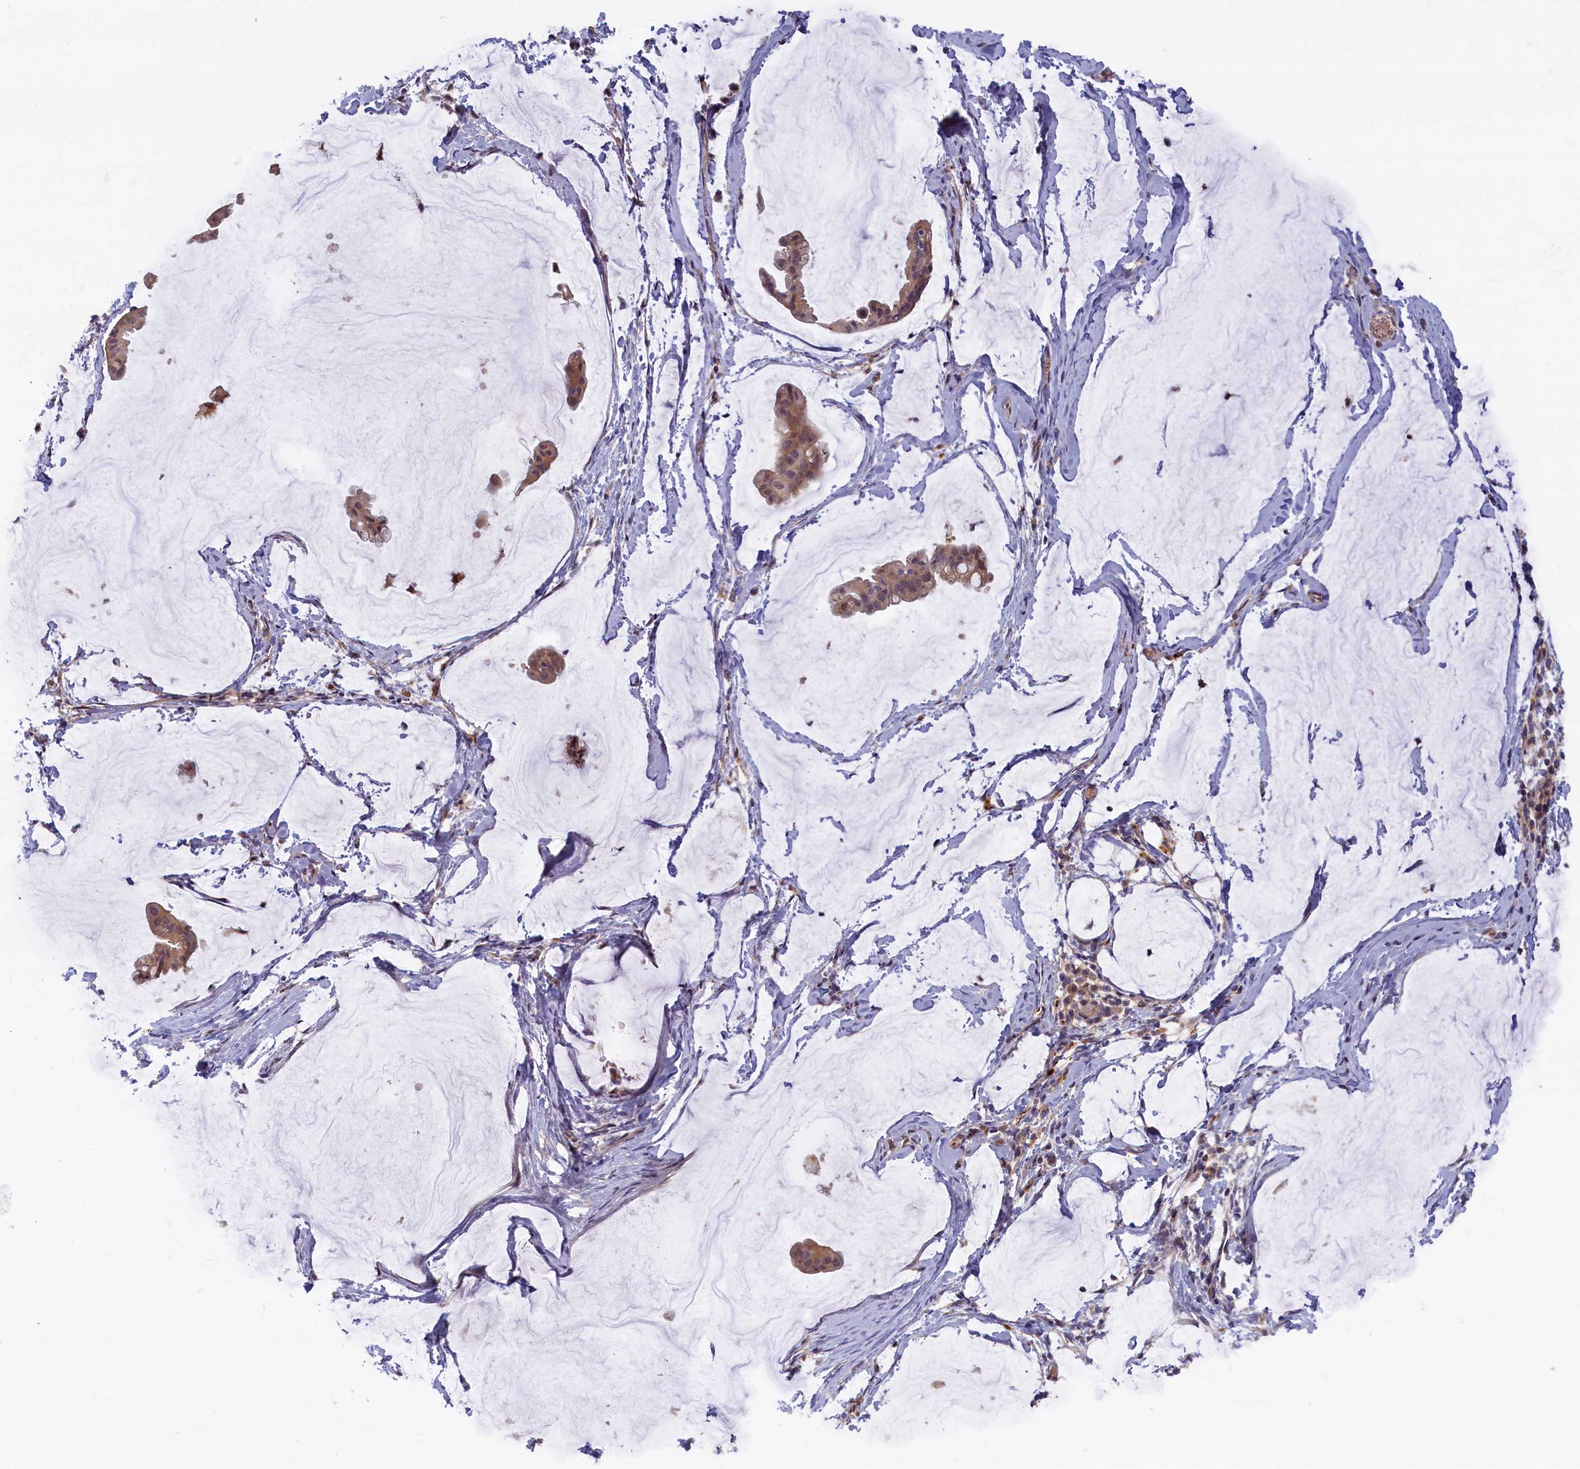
{"staining": {"intensity": "moderate", "quantity": ">75%", "location": "cytoplasmic/membranous"}, "tissue": "ovarian cancer", "cell_type": "Tumor cells", "image_type": "cancer", "snomed": [{"axis": "morphology", "description": "Cystadenocarcinoma, mucinous, NOS"}, {"axis": "topography", "description": "Ovary"}], "caption": "High-magnification brightfield microscopy of ovarian mucinous cystadenocarcinoma stained with DAB (3,3'-diaminobenzidine) (brown) and counterstained with hematoxylin (blue). tumor cells exhibit moderate cytoplasmic/membranous positivity is present in about>75% of cells.", "gene": "FCSK", "patient": {"sex": "female", "age": 73}}